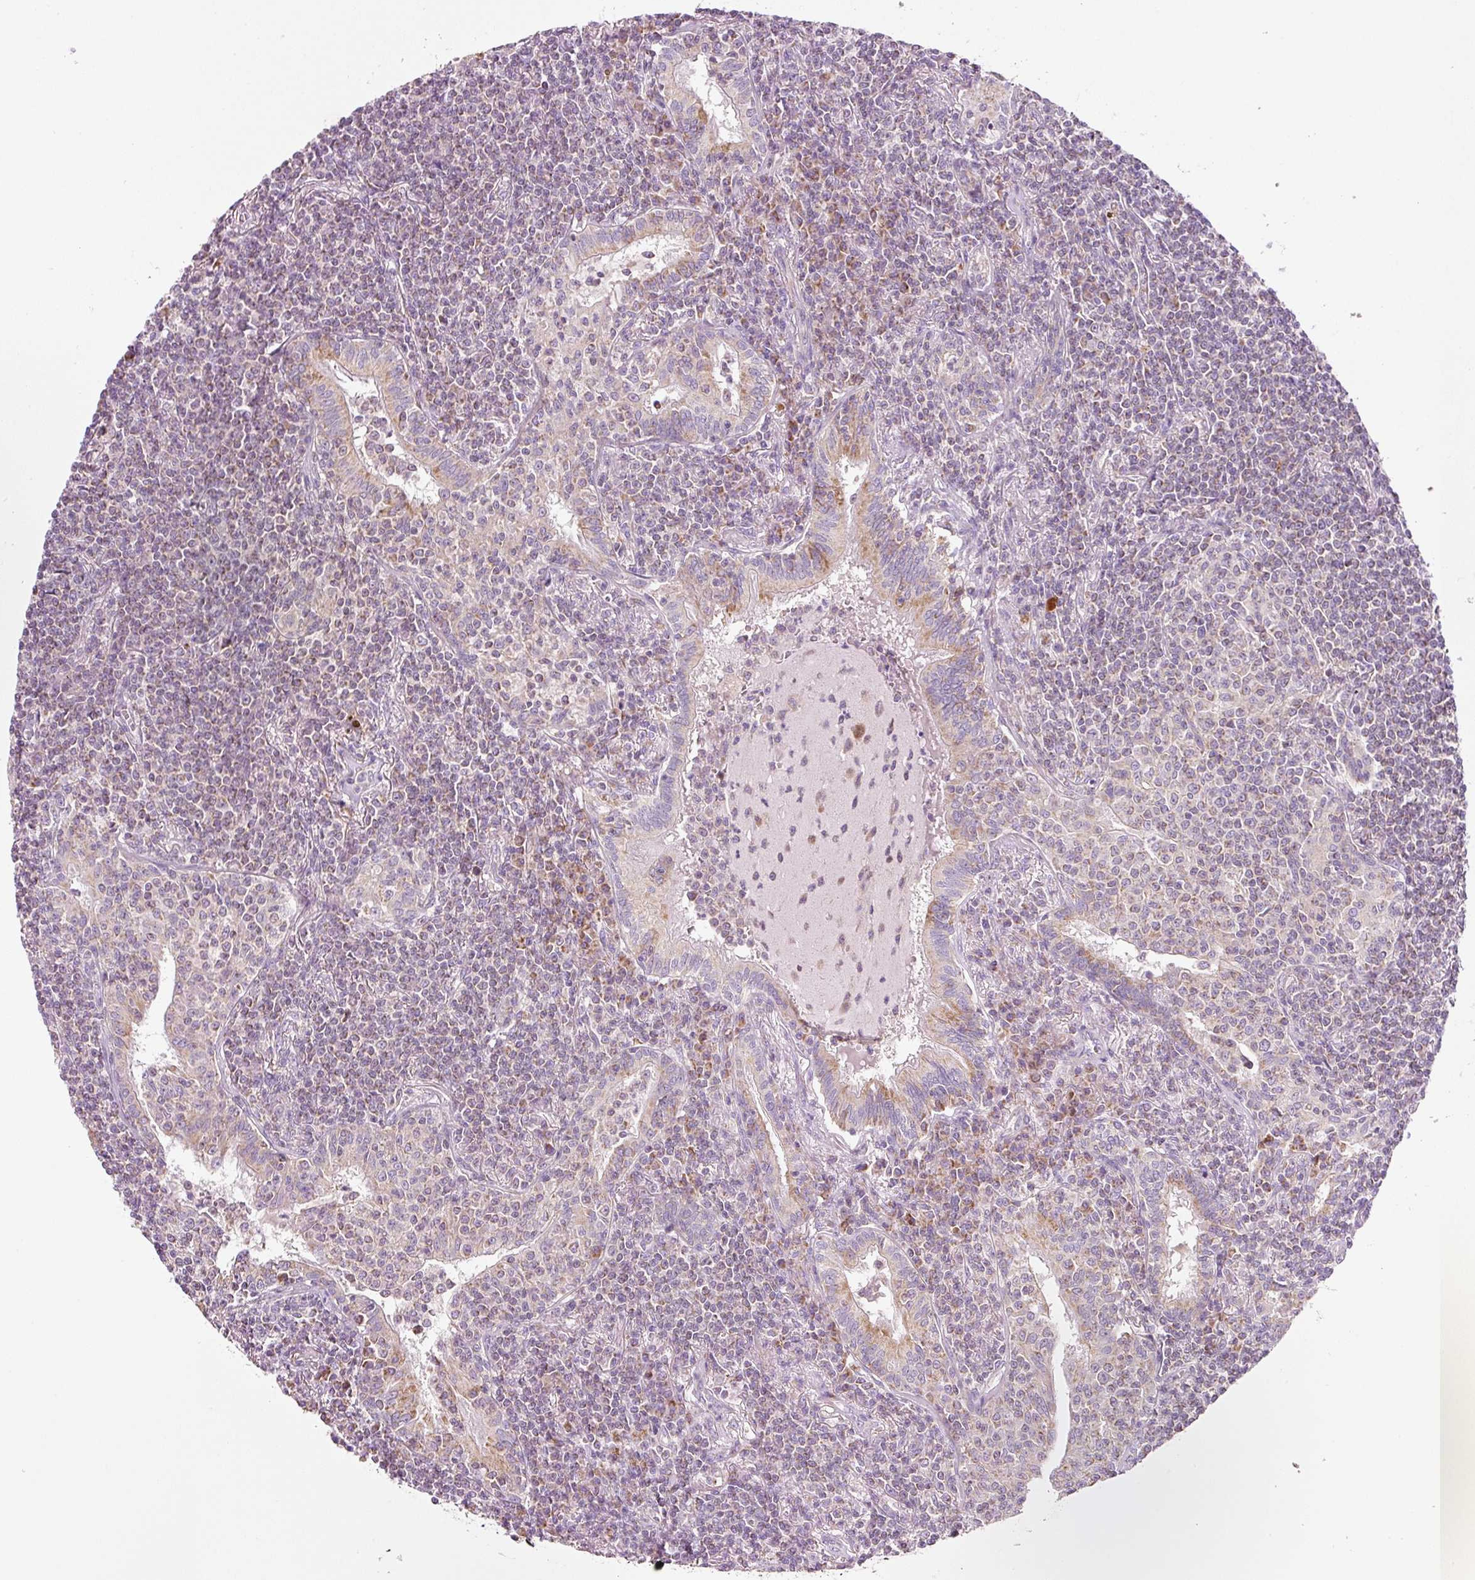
{"staining": {"intensity": "weak", "quantity": "25%-75%", "location": "cytoplasmic/membranous"}, "tissue": "lymphoma", "cell_type": "Tumor cells", "image_type": "cancer", "snomed": [{"axis": "morphology", "description": "Malignant lymphoma, non-Hodgkin's type, Low grade"}, {"axis": "topography", "description": "Lung"}], "caption": "Tumor cells reveal low levels of weak cytoplasmic/membranous expression in about 25%-75% of cells in malignant lymphoma, non-Hodgkin's type (low-grade).", "gene": "NDUFA1", "patient": {"sex": "female", "age": 71}}